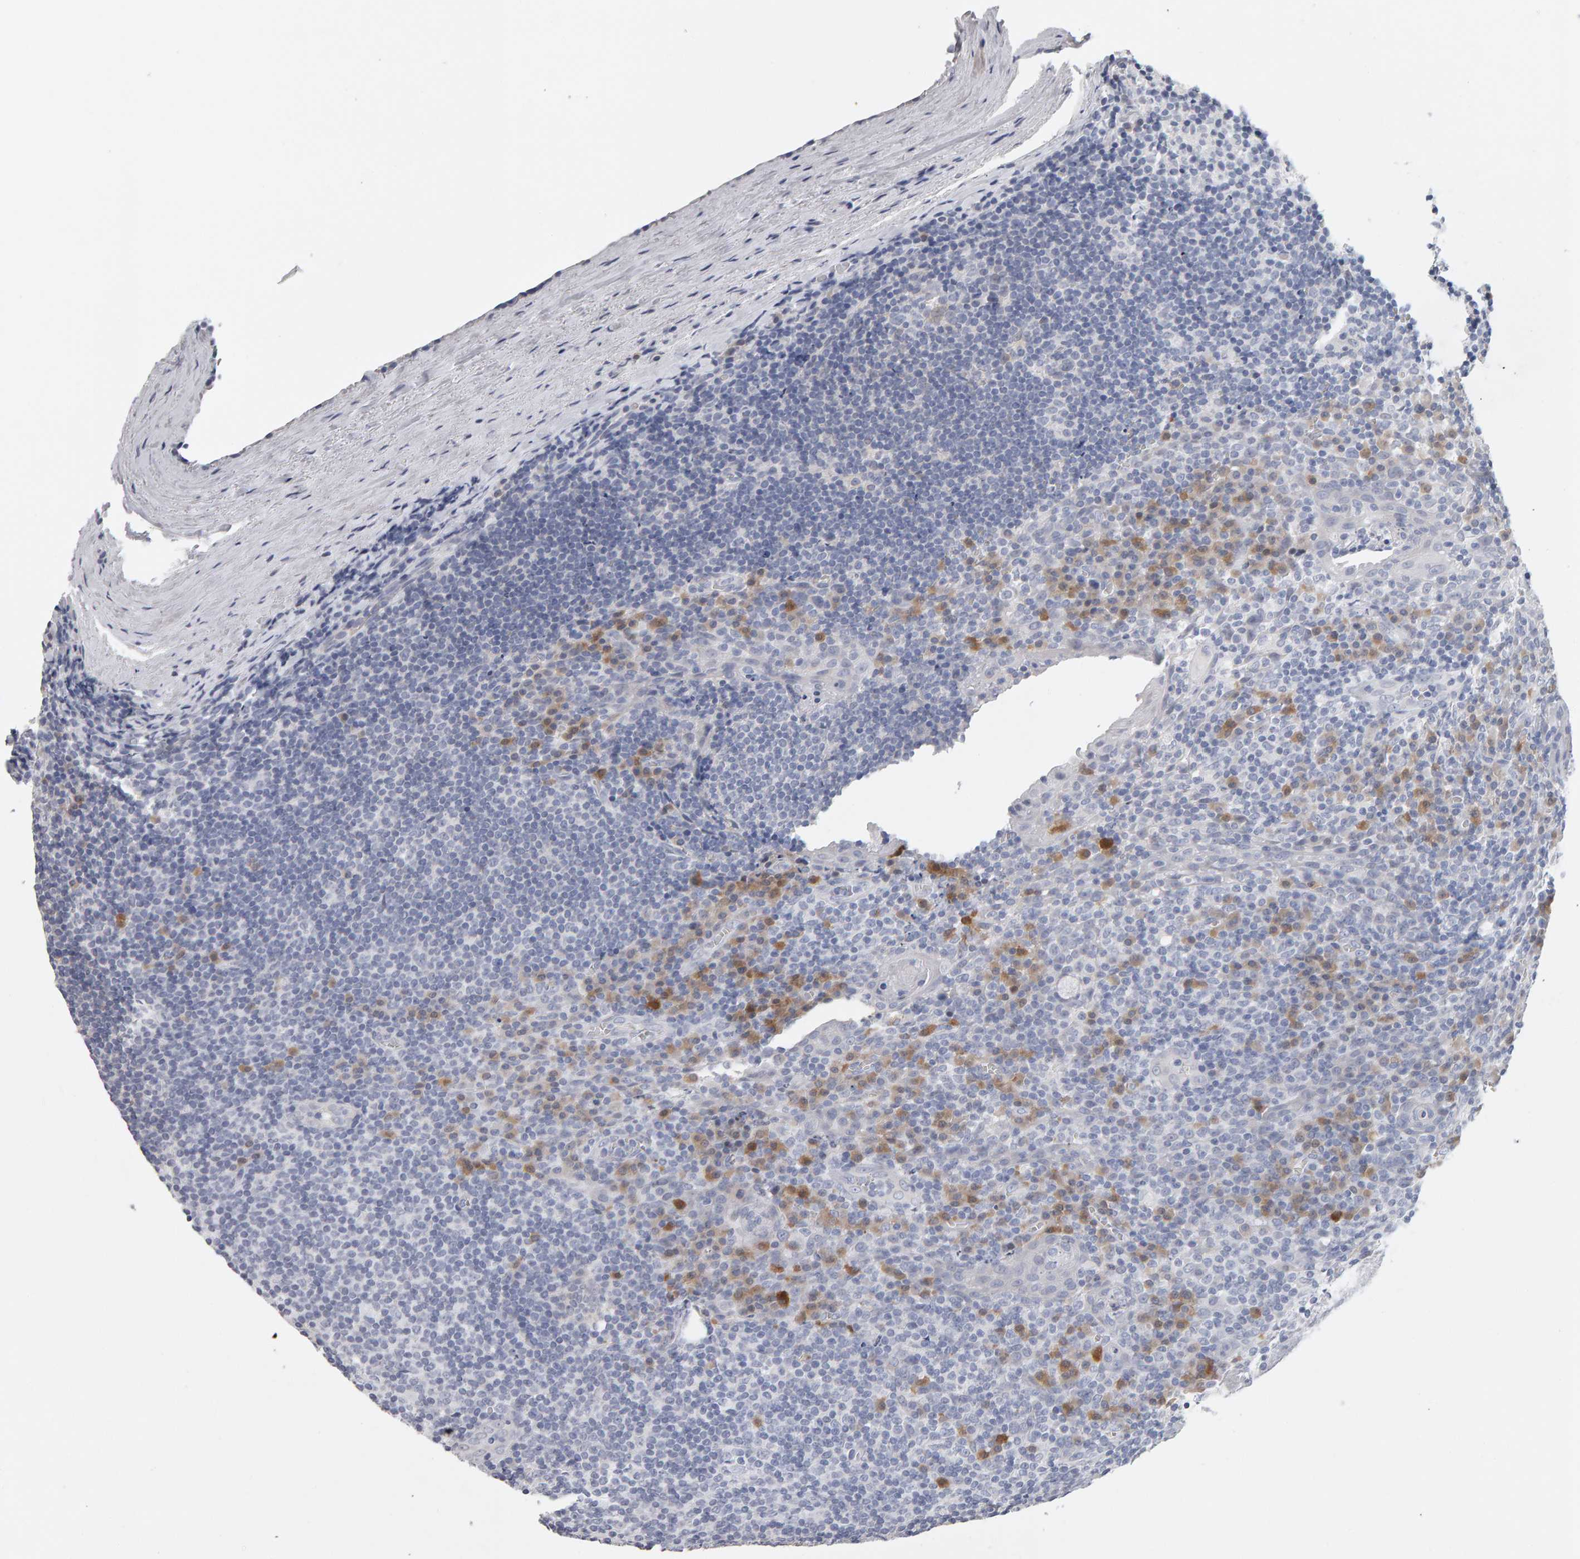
{"staining": {"intensity": "moderate", "quantity": "<25%", "location": "cytoplasmic/membranous"}, "tissue": "tonsil", "cell_type": "Germinal center cells", "image_type": "normal", "snomed": [{"axis": "morphology", "description": "Normal tissue, NOS"}, {"axis": "topography", "description": "Tonsil"}], "caption": "Moderate cytoplasmic/membranous protein positivity is present in about <25% of germinal center cells in tonsil.", "gene": "CTH", "patient": {"sex": "male", "age": 37}}